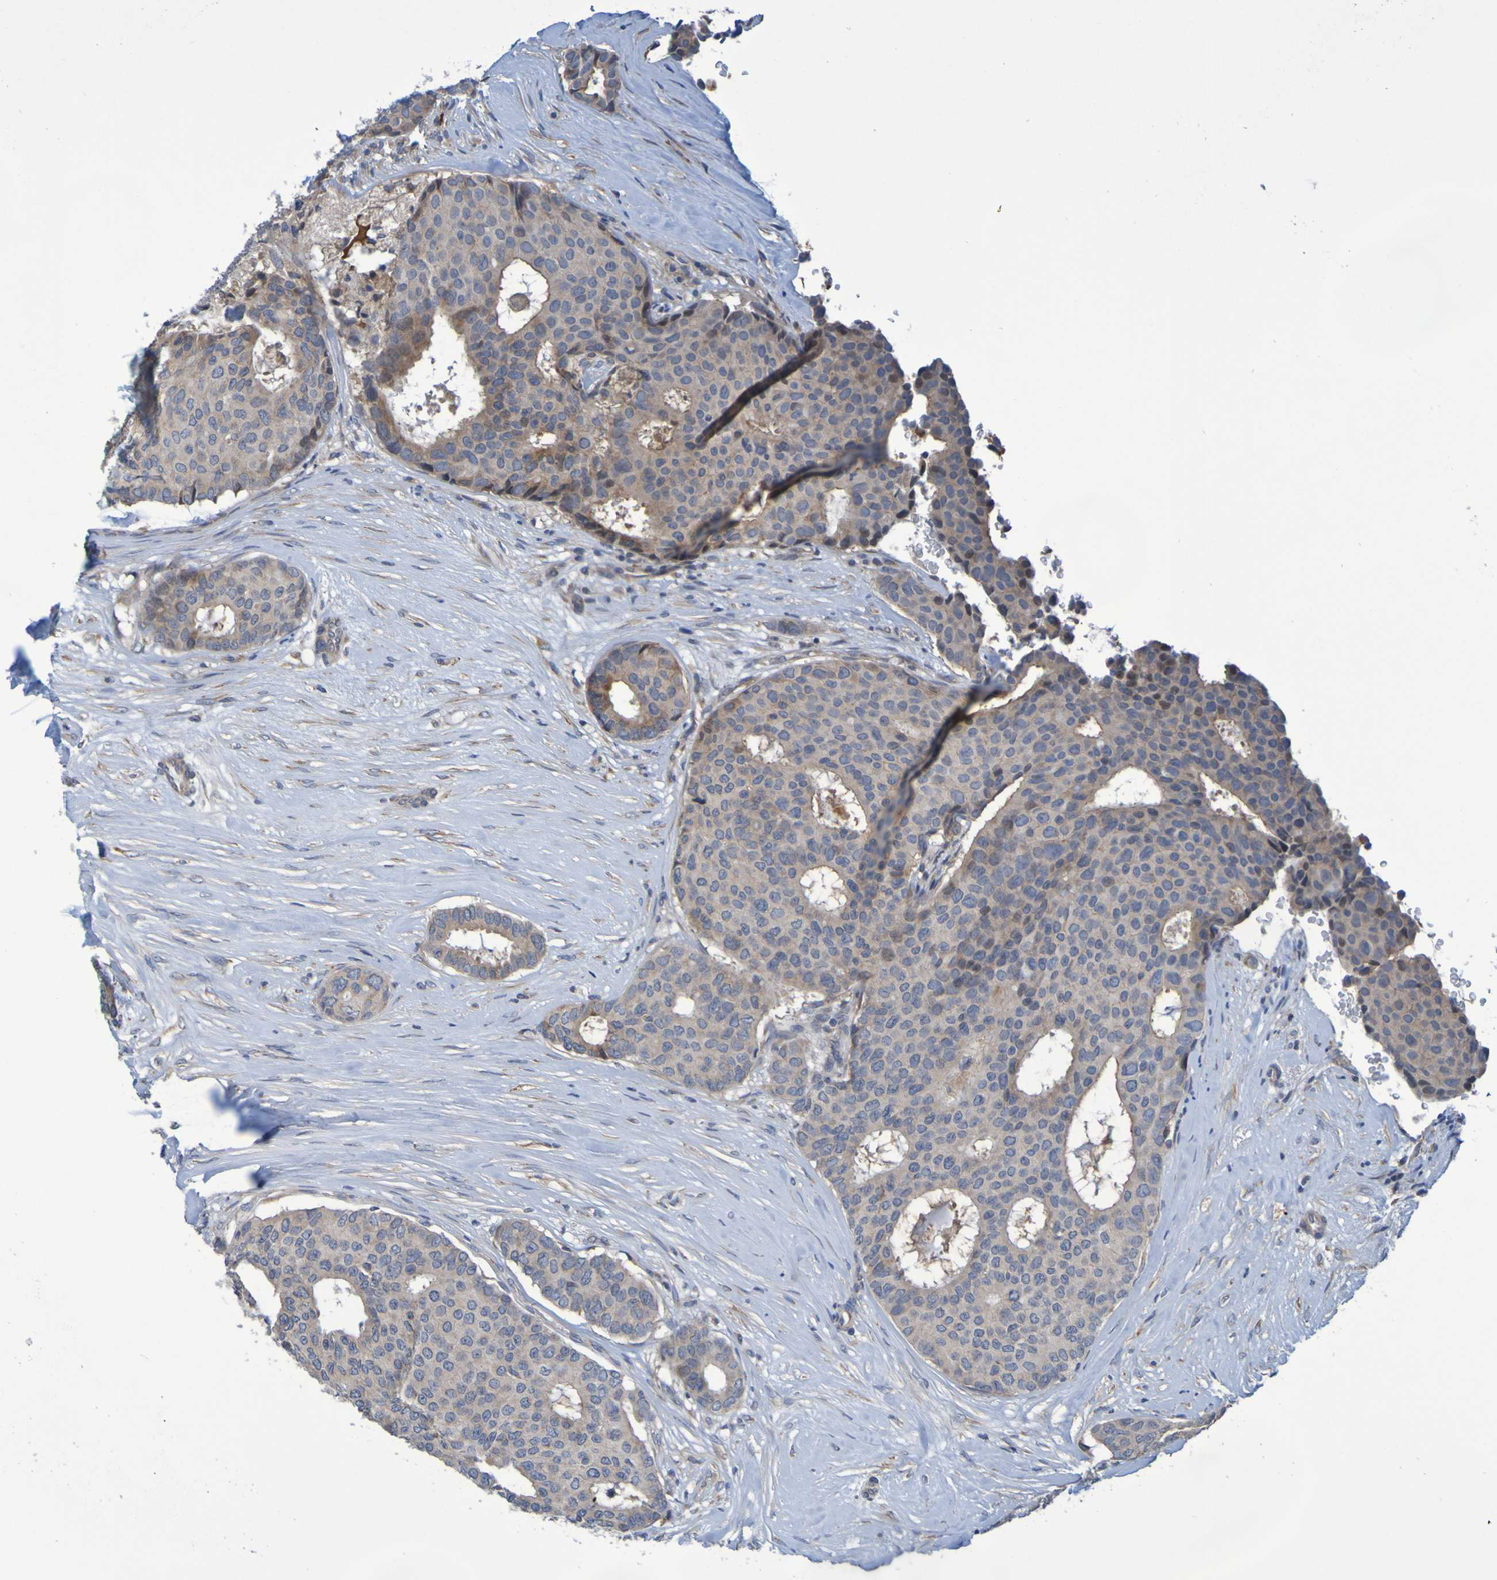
{"staining": {"intensity": "weak", "quantity": ">75%", "location": "cytoplasmic/membranous"}, "tissue": "breast cancer", "cell_type": "Tumor cells", "image_type": "cancer", "snomed": [{"axis": "morphology", "description": "Duct carcinoma"}, {"axis": "topography", "description": "Breast"}], "caption": "Immunohistochemical staining of breast cancer (intraductal carcinoma) reveals weak cytoplasmic/membranous protein expression in approximately >75% of tumor cells. Ihc stains the protein of interest in brown and the nuclei are stained blue.", "gene": "CLDN18", "patient": {"sex": "female", "age": 75}}